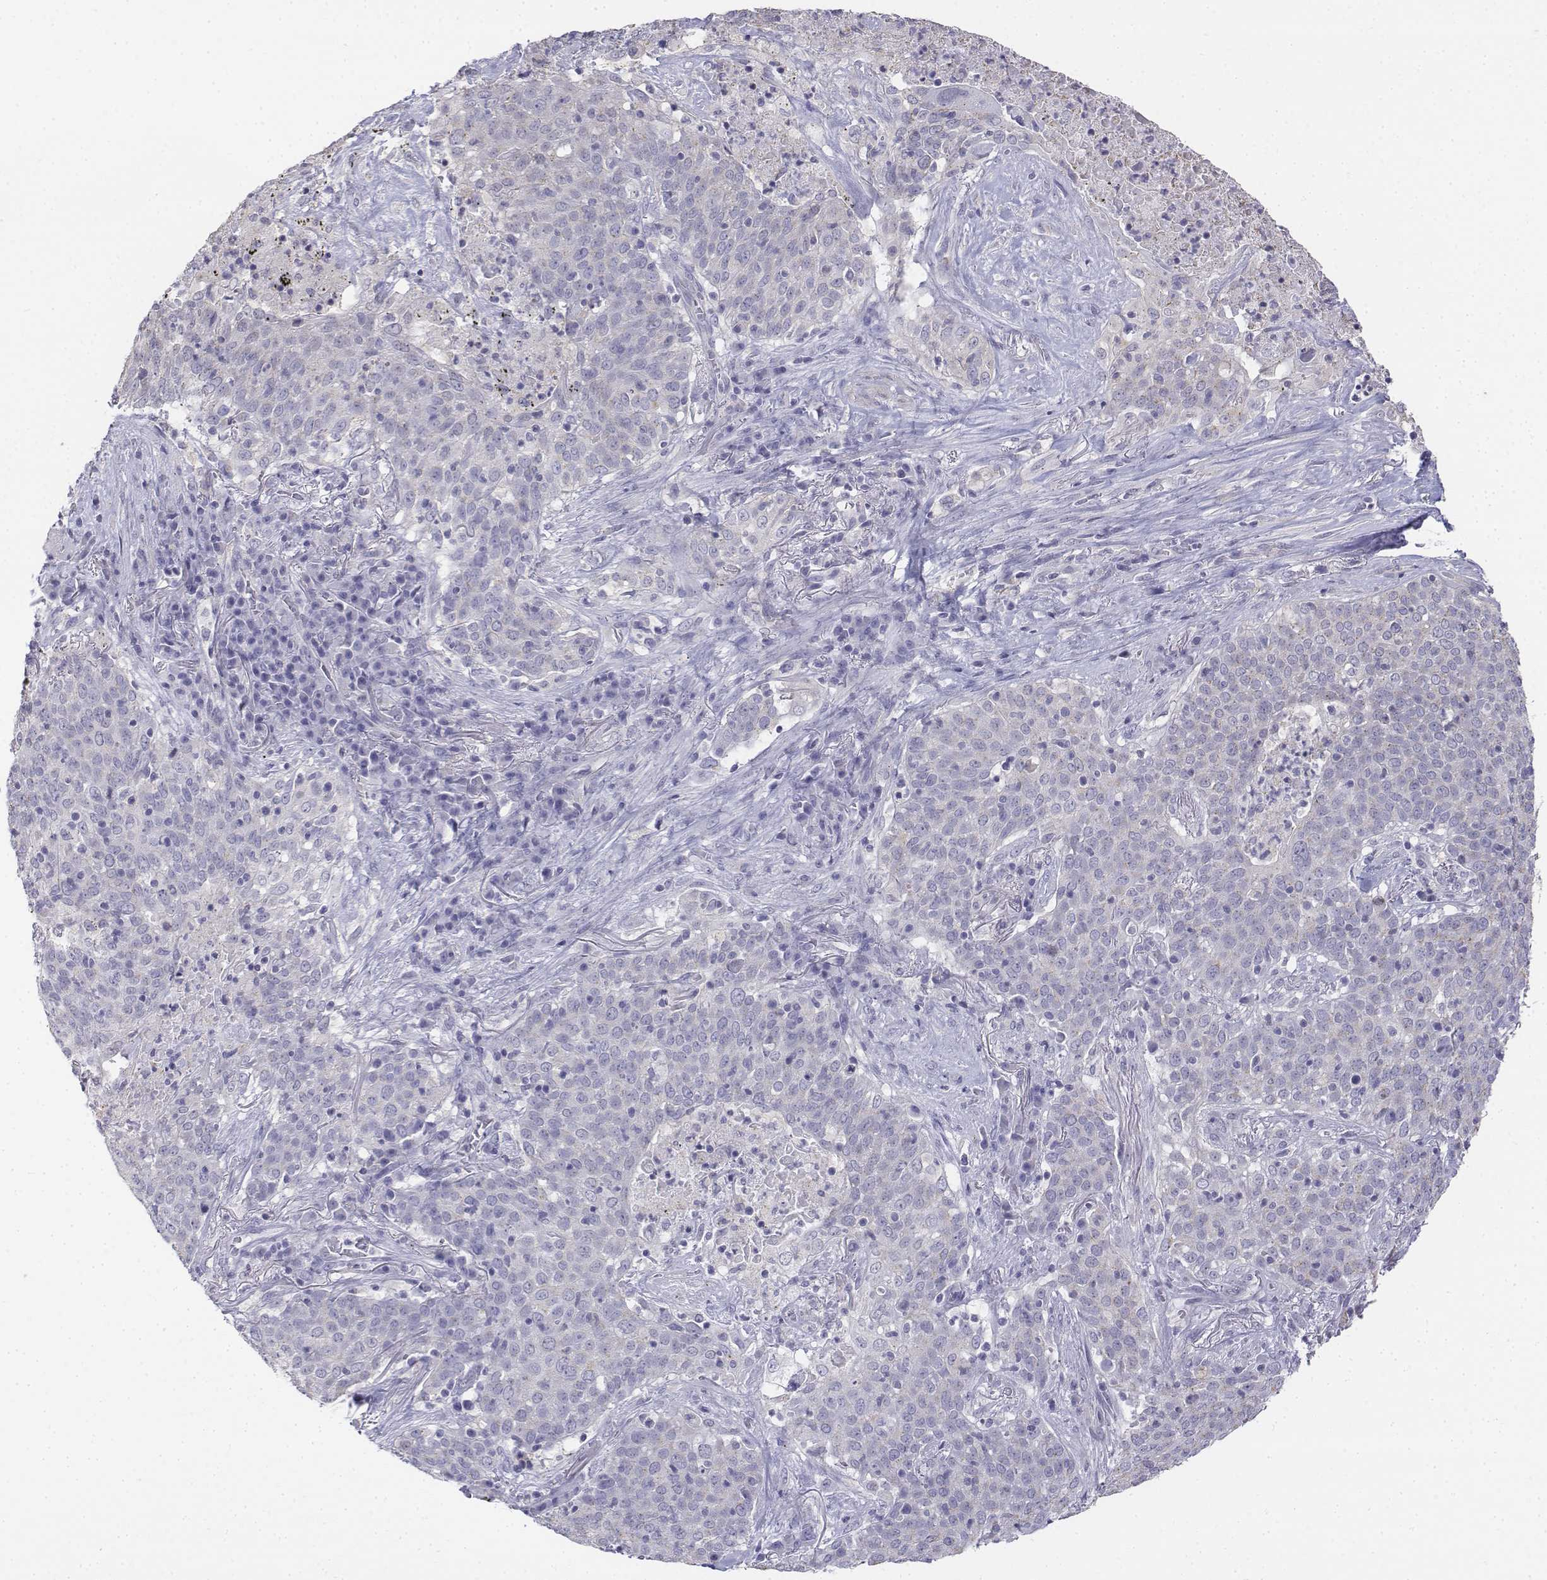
{"staining": {"intensity": "negative", "quantity": "none", "location": "none"}, "tissue": "lung cancer", "cell_type": "Tumor cells", "image_type": "cancer", "snomed": [{"axis": "morphology", "description": "Squamous cell carcinoma, NOS"}, {"axis": "topography", "description": "Lung"}], "caption": "This is an immunohistochemistry (IHC) micrograph of lung cancer (squamous cell carcinoma). There is no staining in tumor cells.", "gene": "LGSN", "patient": {"sex": "male", "age": 82}}